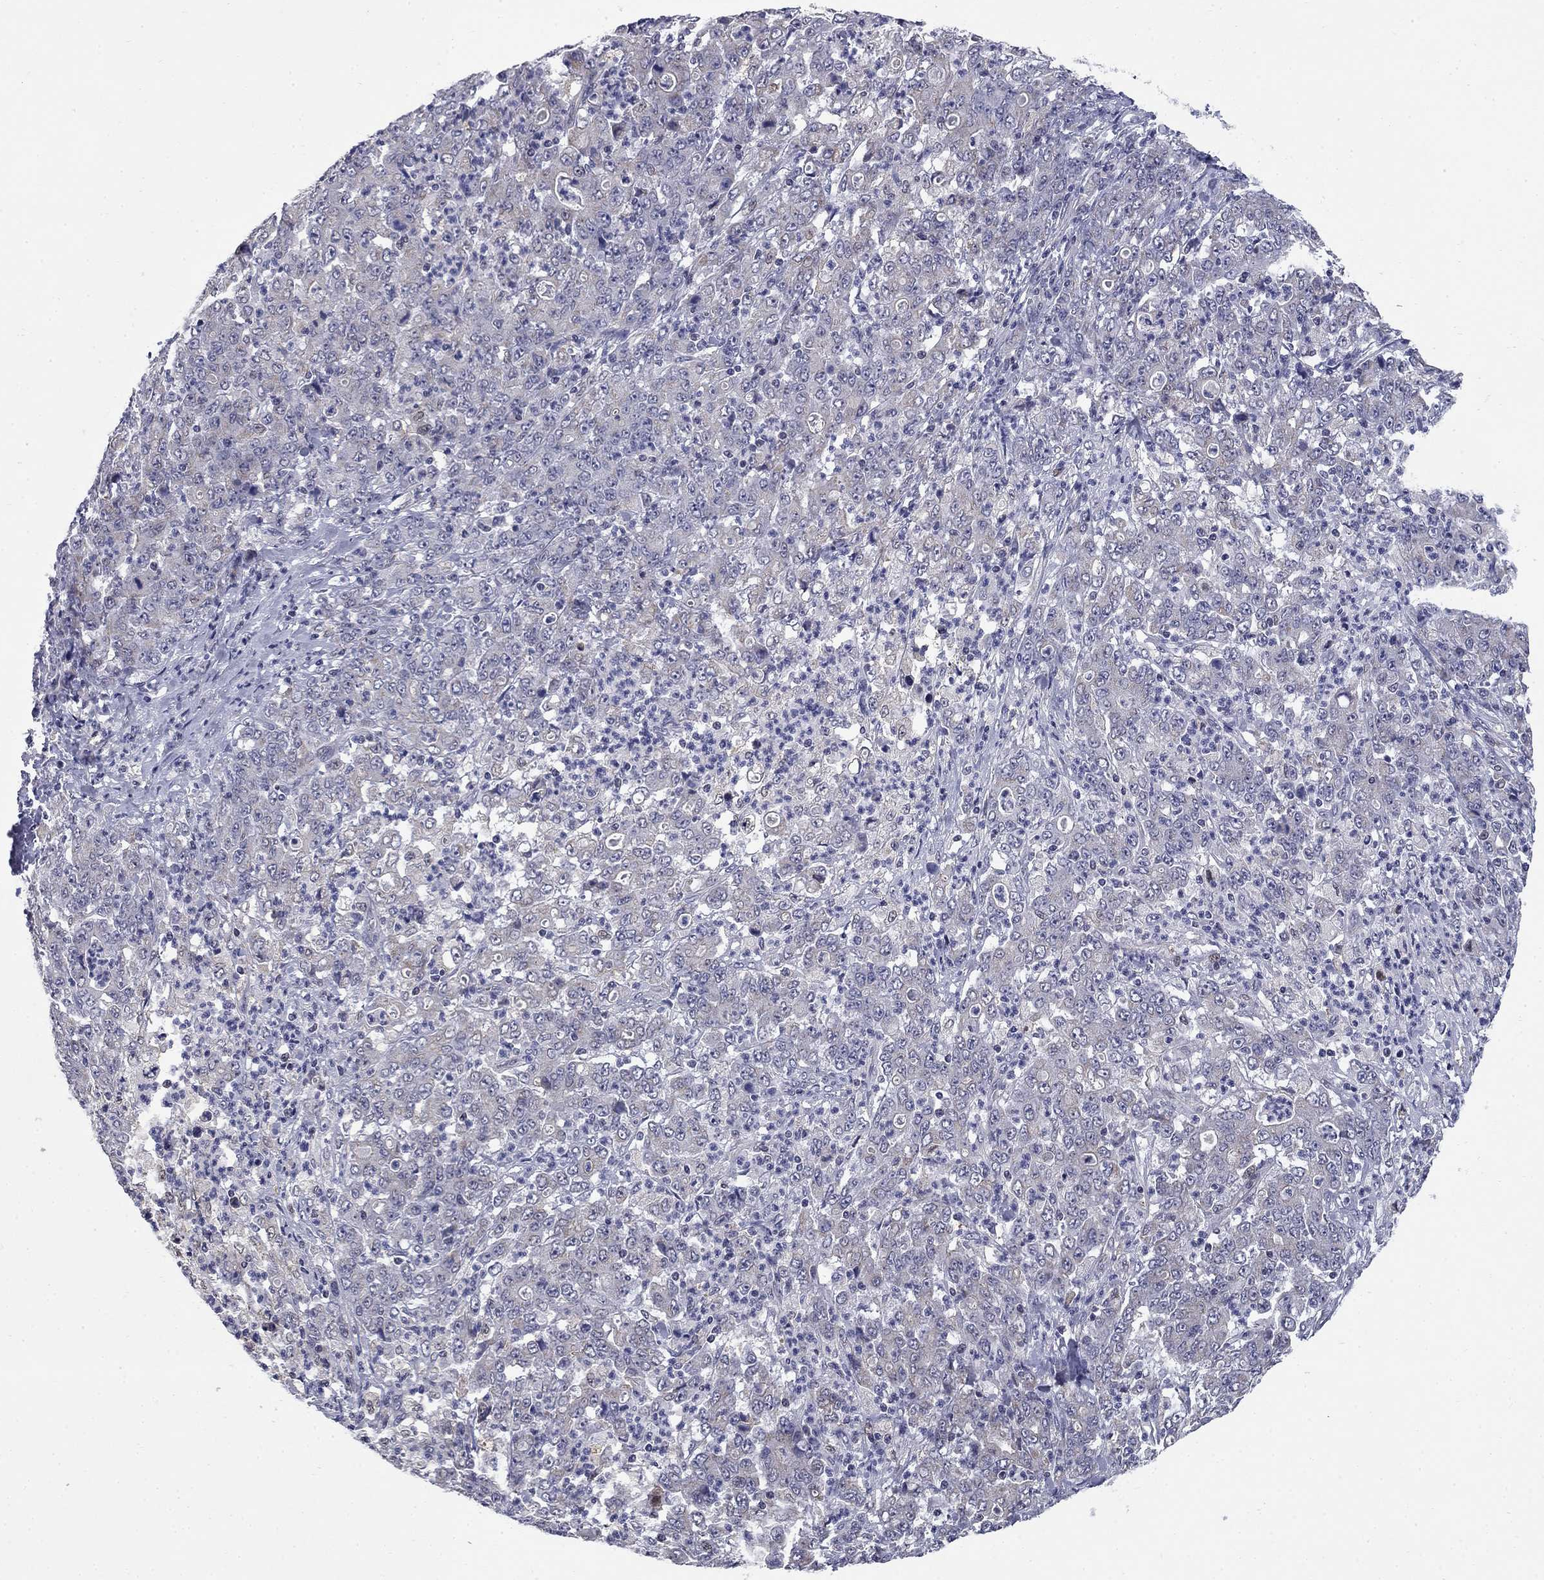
{"staining": {"intensity": "negative", "quantity": "none", "location": "none"}, "tissue": "stomach cancer", "cell_type": "Tumor cells", "image_type": "cancer", "snomed": [{"axis": "morphology", "description": "Adenocarcinoma, NOS"}, {"axis": "topography", "description": "Stomach, lower"}], "caption": "An image of stomach adenocarcinoma stained for a protein demonstrates no brown staining in tumor cells.", "gene": "HTR4", "patient": {"sex": "female", "age": 71}}